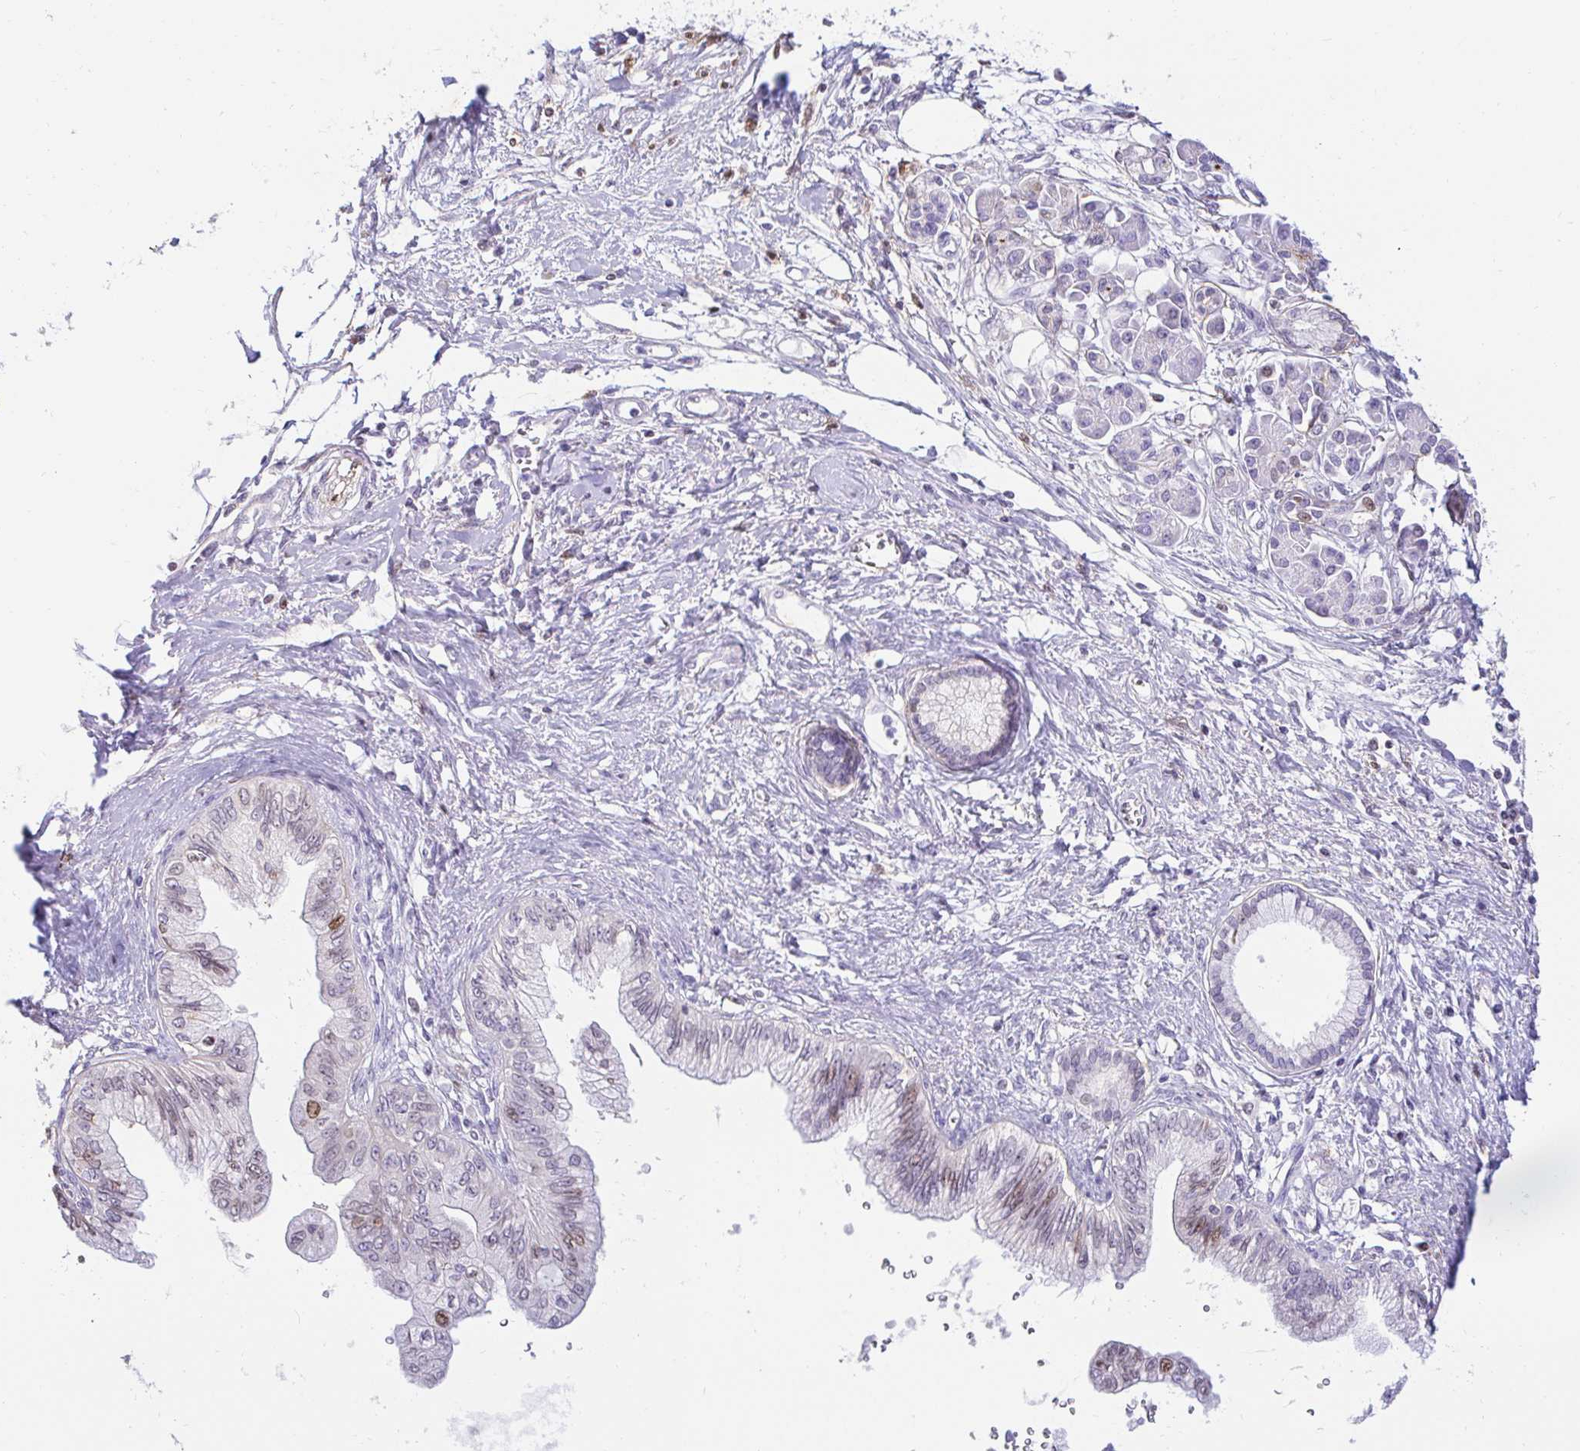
{"staining": {"intensity": "weak", "quantity": "<25%", "location": "nuclear"}, "tissue": "pancreatic cancer", "cell_type": "Tumor cells", "image_type": "cancer", "snomed": [{"axis": "morphology", "description": "Adenocarcinoma, NOS"}, {"axis": "topography", "description": "Pancreas"}], "caption": "There is no significant staining in tumor cells of pancreatic cancer (adenocarcinoma).", "gene": "CAPSL", "patient": {"sex": "female", "age": 77}}